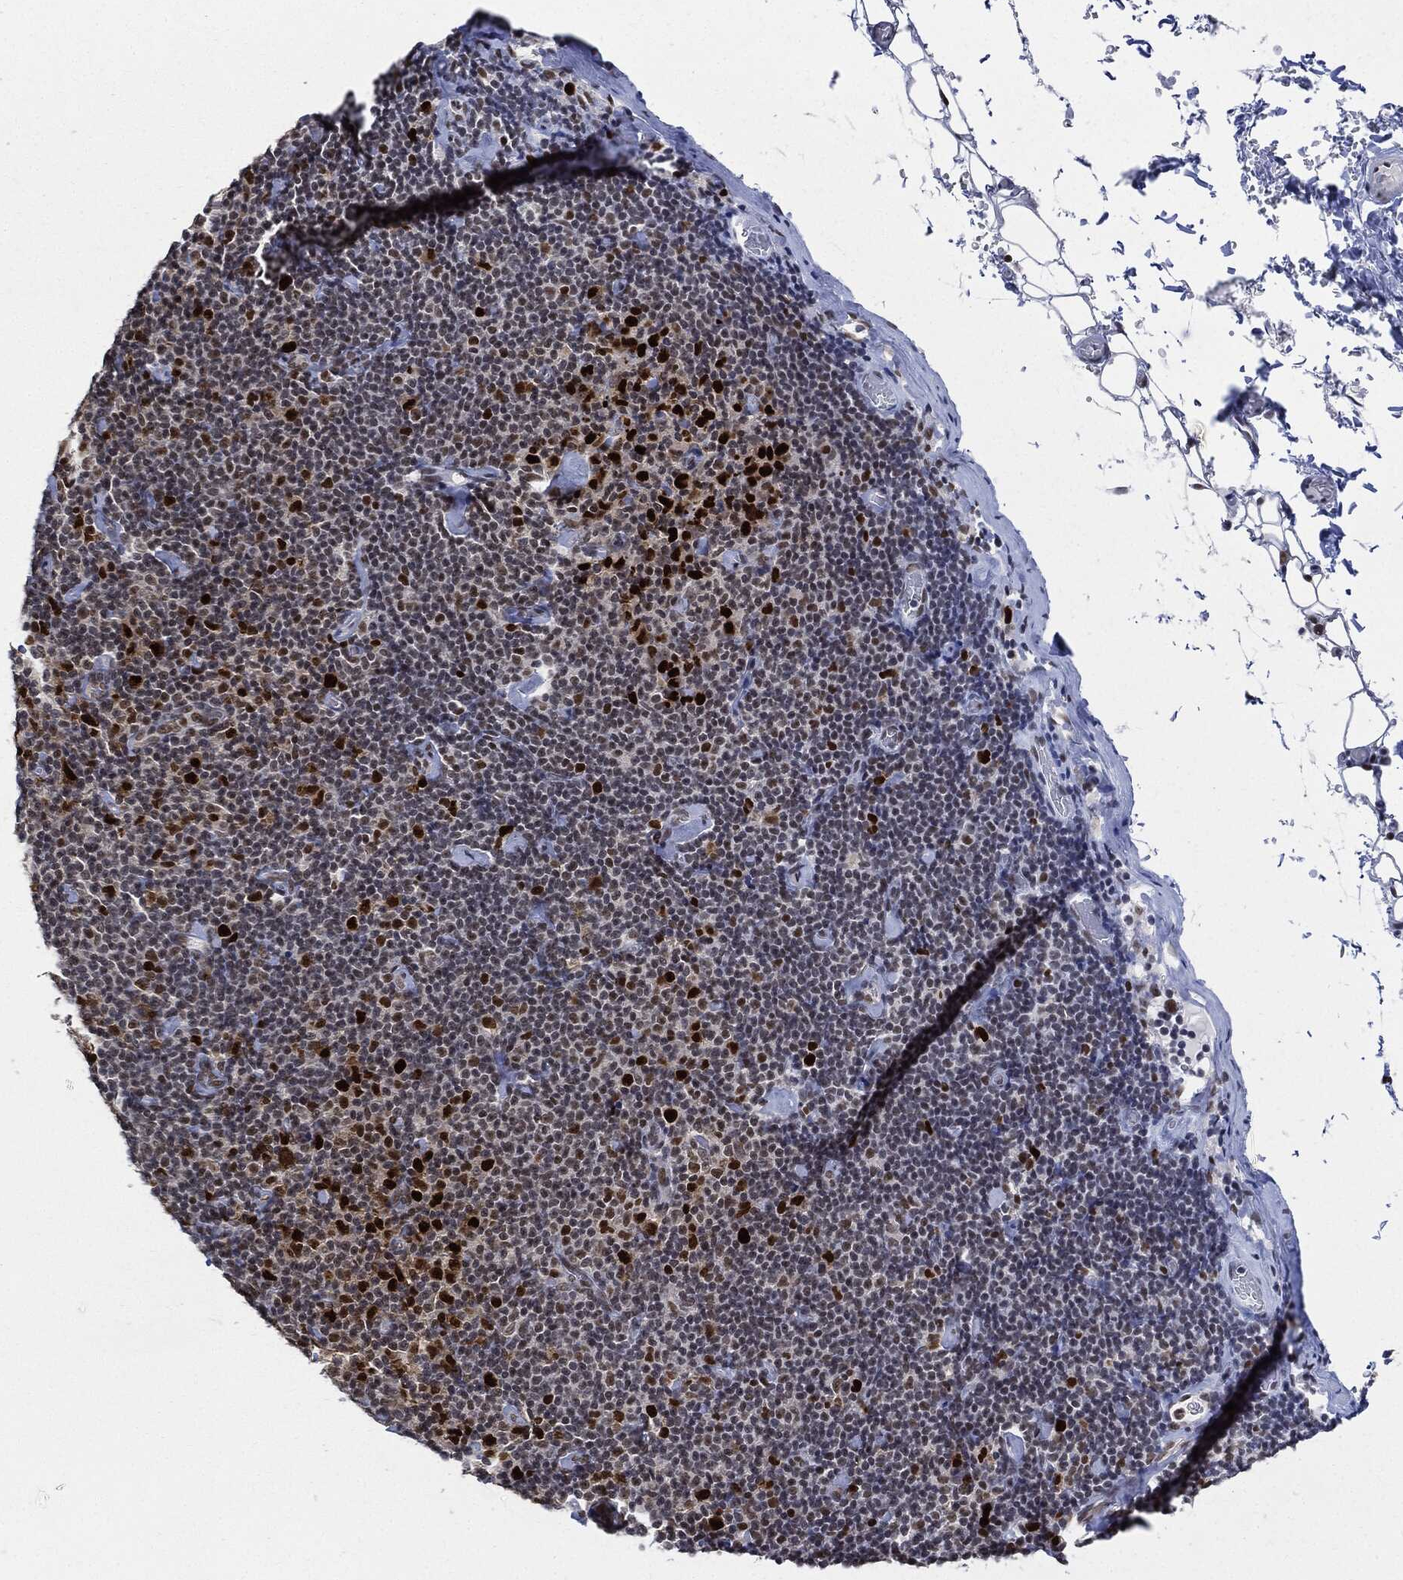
{"staining": {"intensity": "strong", "quantity": "<25%", "location": "nuclear"}, "tissue": "lymphoma", "cell_type": "Tumor cells", "image_type": "cancer", "snomed": [{"axis": "morphology", "description": "Malignant lymphoma, non-Hodgkin's type, Low grade"}, {"axis": "topography", "description": "Lymph node"}], "caption": "Strong nuclear expression is present in approximately <25% of tumor cells in lymphoma. (DAB IHC, brown staining for protein, blue staining for nuclei).", "gene": "PCNA", "patient": {"sex": "male", "age": 81}}